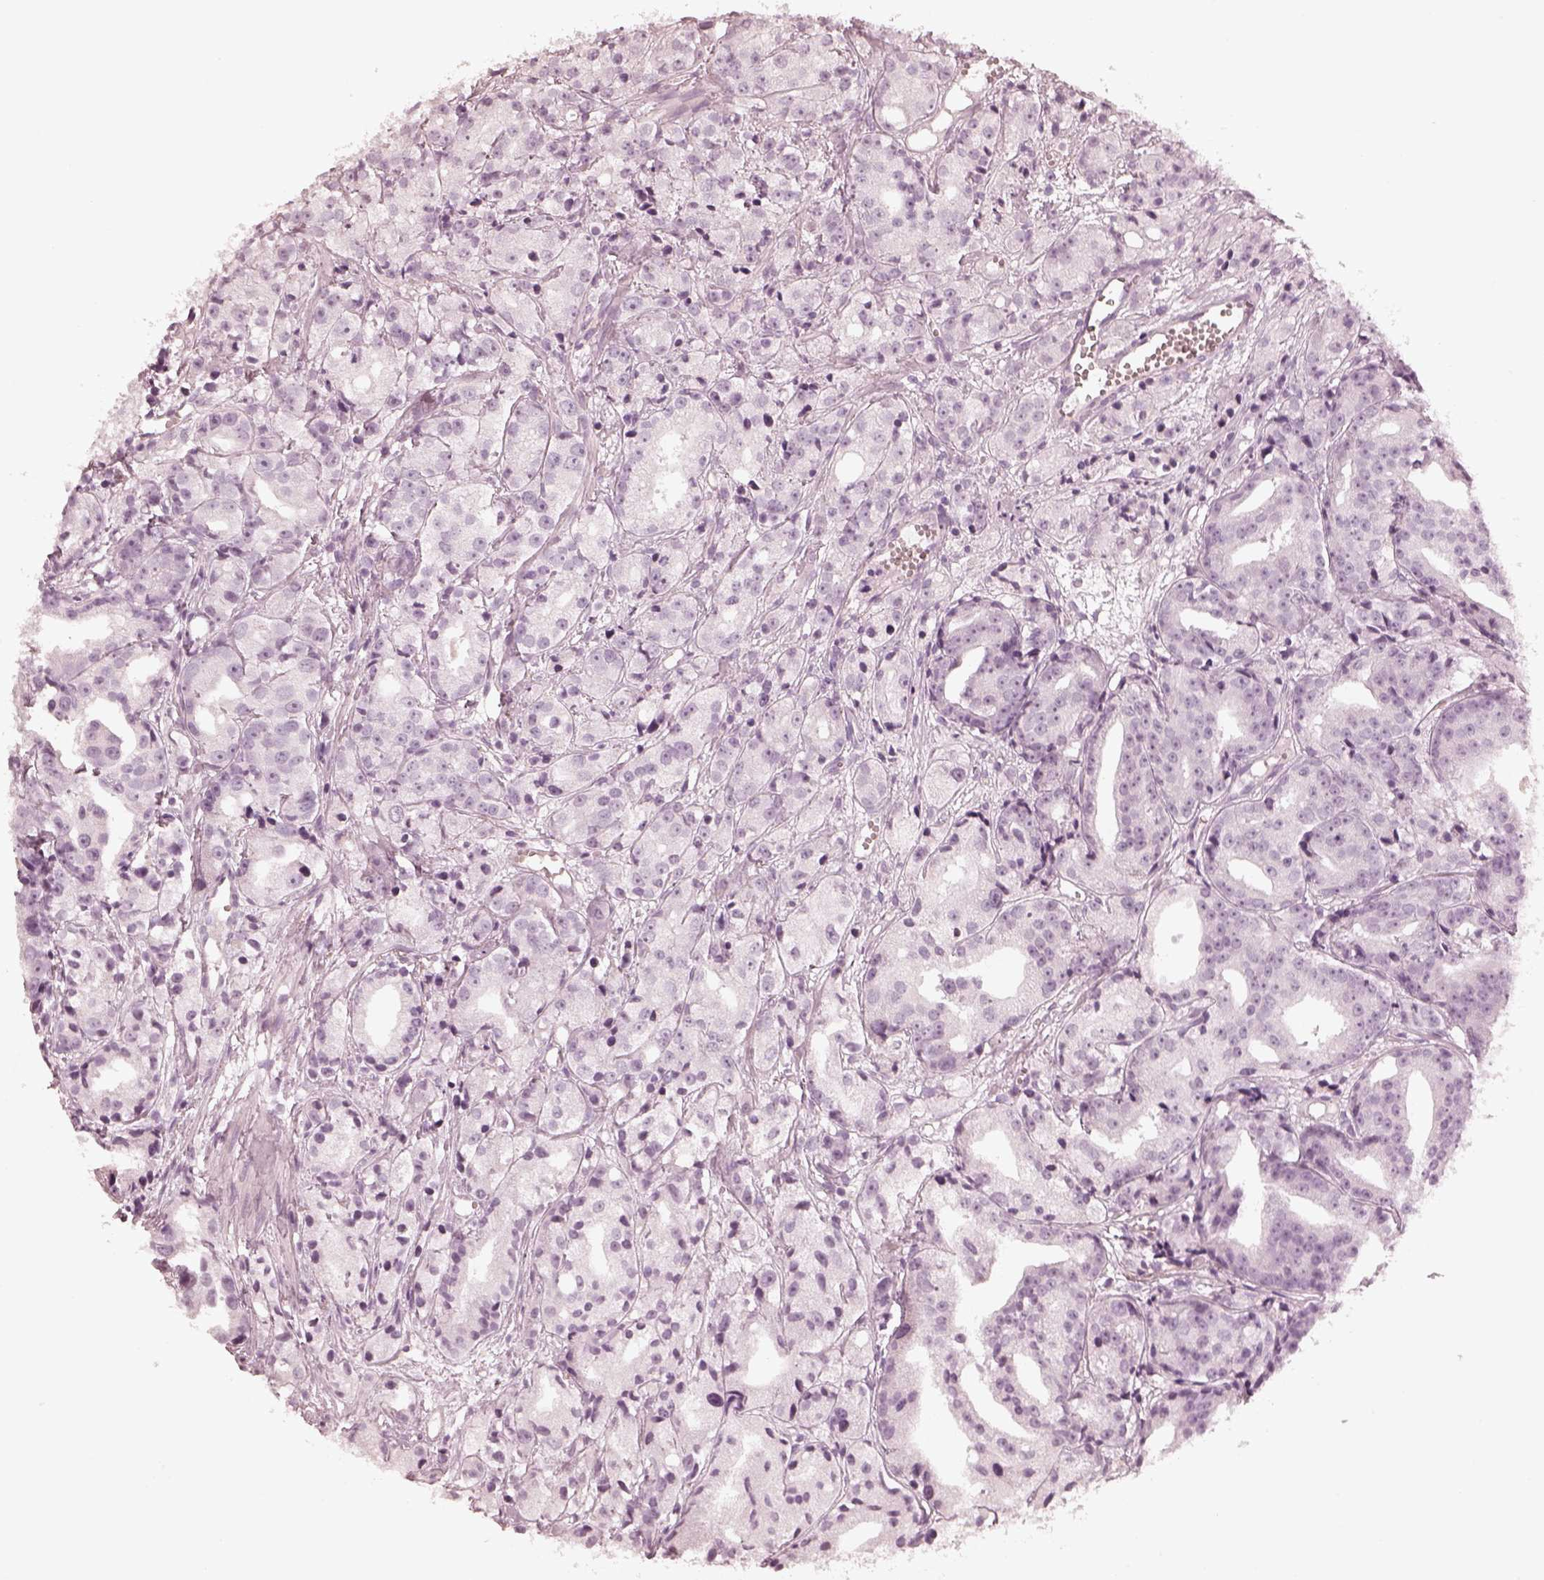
{"staining": {"intensity": "negative", "quantity": "none", "location": "none"}, "tissue": "prostate cancer", "cell_type": "Tumor cells", "image_type": "cancer", "snomed": [{"axis": "morphology", "description": "Adenocarcinoma, Medium grade"}, {"axis": "topography", "description": "Prostate"}], "caption": "Tumor cells show no significant protein expression in prostate medium-grade adenocarcinoma.", "gene": "CALR3", "patient": {"sex": "male", "age": 74}}